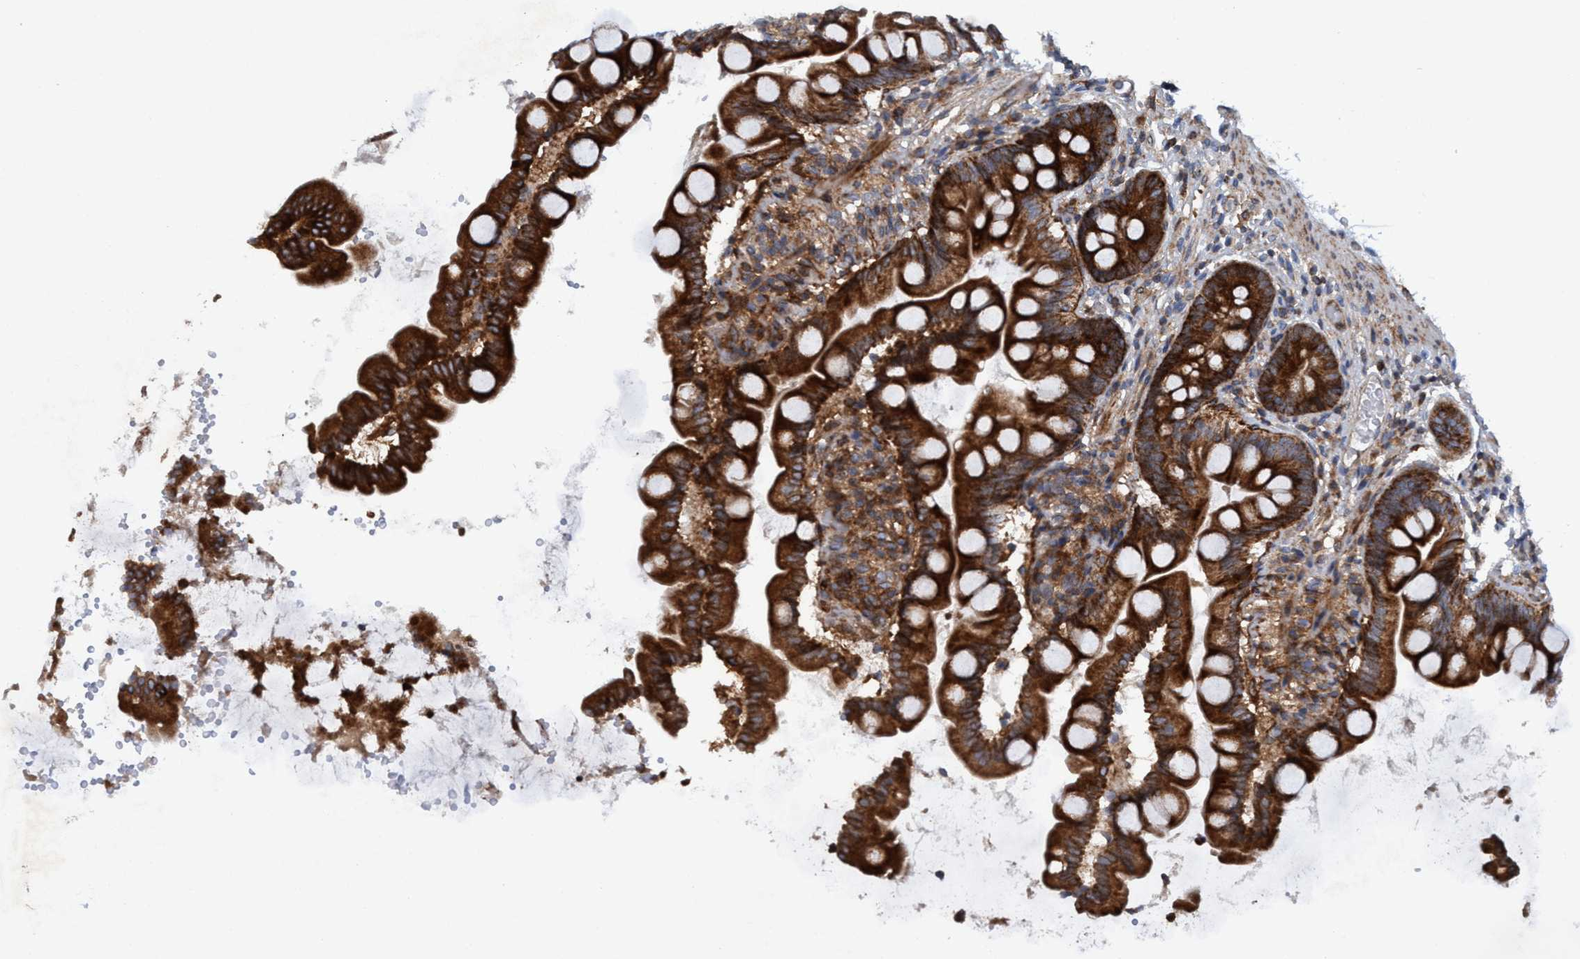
{"staining": {"intensity": "strong", "quantity": ">75%", "location": "cytoplasmic/membranous"}, "tissue": "small intestine", "cell_type": "Glandular cells", "image_type": "normal", "snomed": [{"axis": "morphology", "description": "Normal tissue, NOS"}, {"axis": "topography", "description": "Small intestine"}], "caption": "An IHC micrograph of benign tissue is shown. Protein staining in brown shows strong cytoplasmic/membranous positivity in small intestine within glandular cells.", "gene": "SLC16A3", "patient": {"sex": "female", "age": 56}}